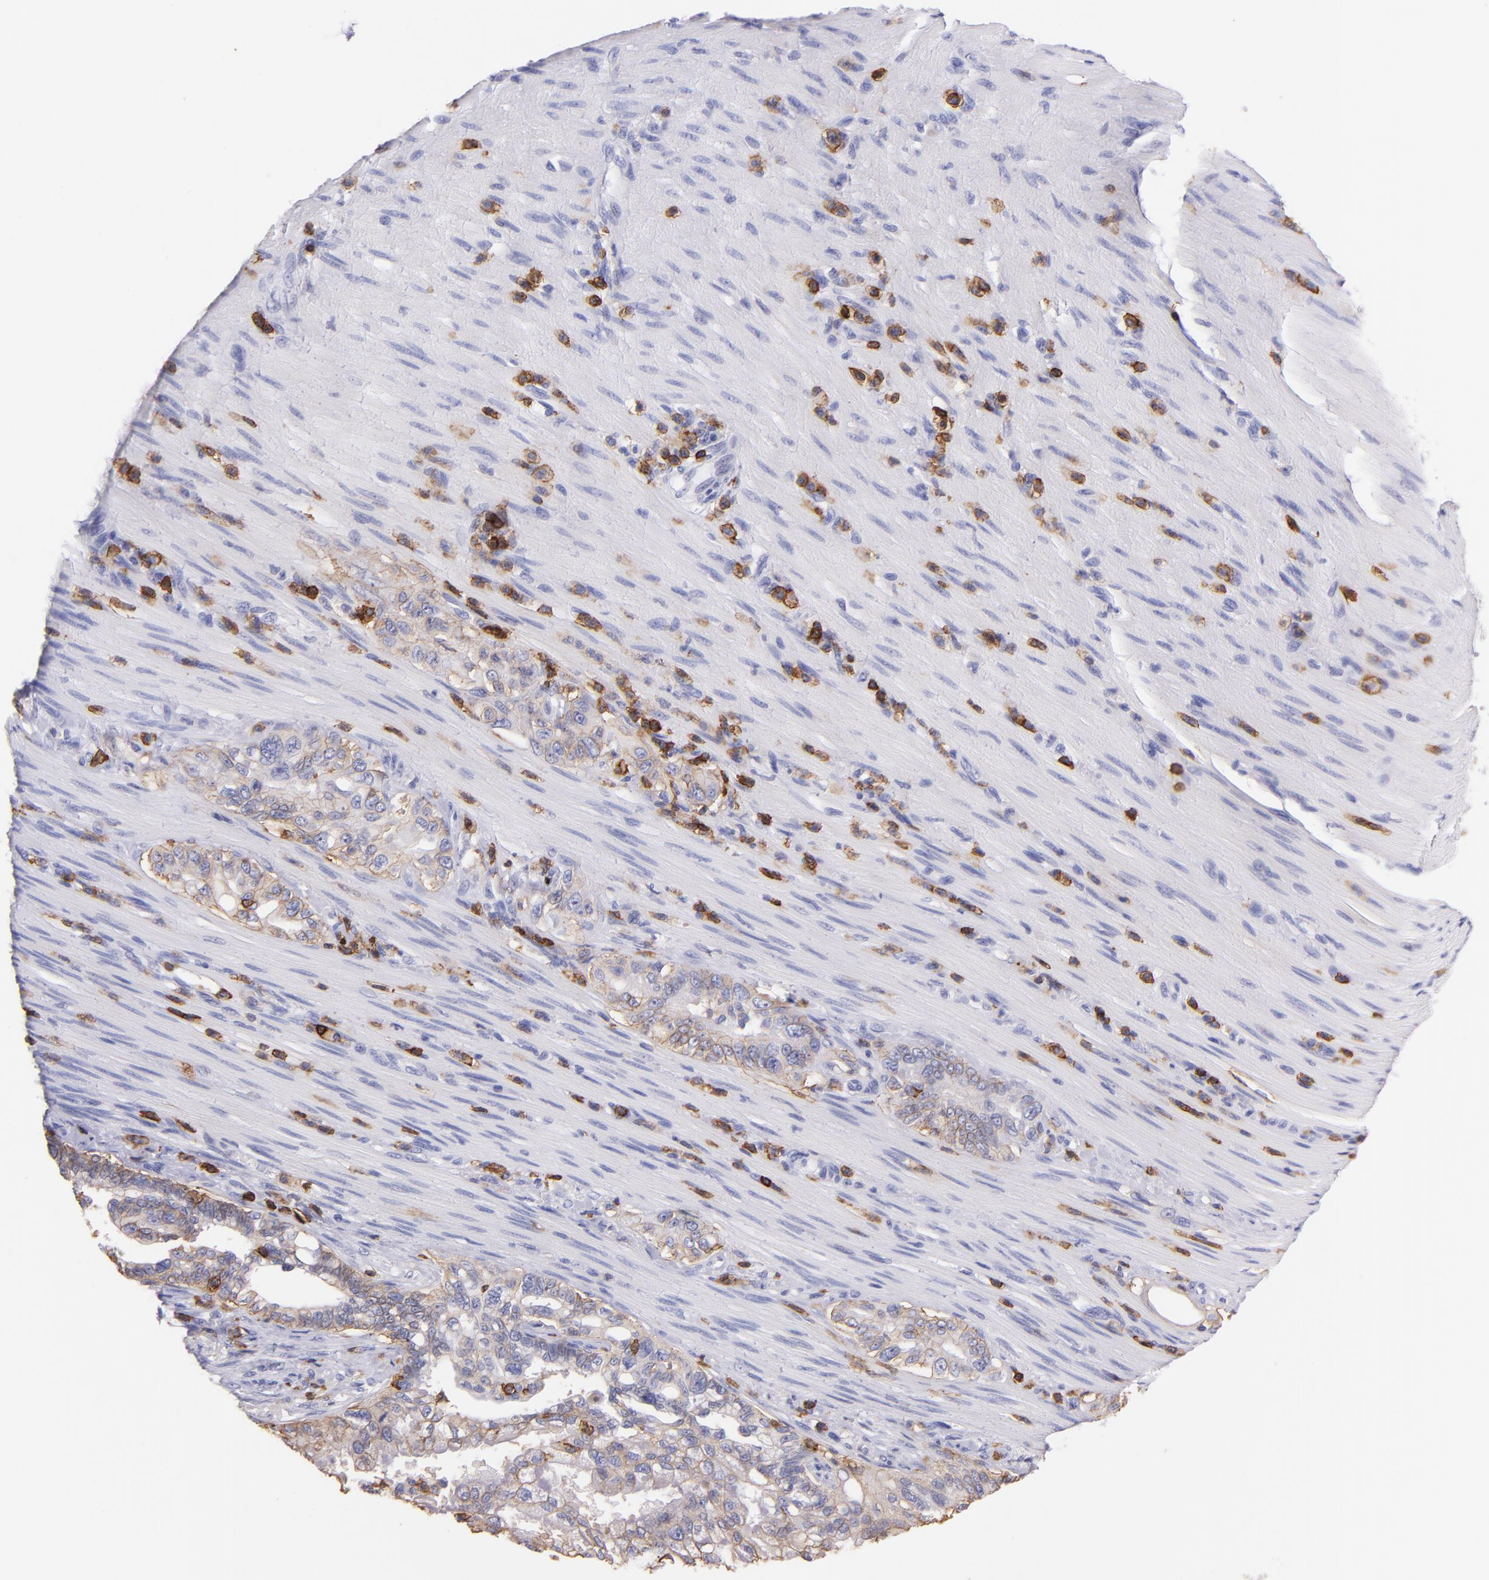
{"staining": {"intensity": "weak", "quantity": ">75%", "location": "cytoplasmic/membranous"}, "tissue": "pancreatic cancer", "cell_type": "Tumor cells", "image_type": "cancer", "snomed": [{"axis": "morphology", "description": "Normal tissue, NOS"}, {"axis": "topography", "description": "Pancreas"}], "caption": "Immunohistochemical staining of pancreatic cancer shows low levels of weak cytoplasmic/membranous protein expression in approximately >75% of tumor cells.", "gene": "SPN", "patient": {"sex": "male", "age": 42}}